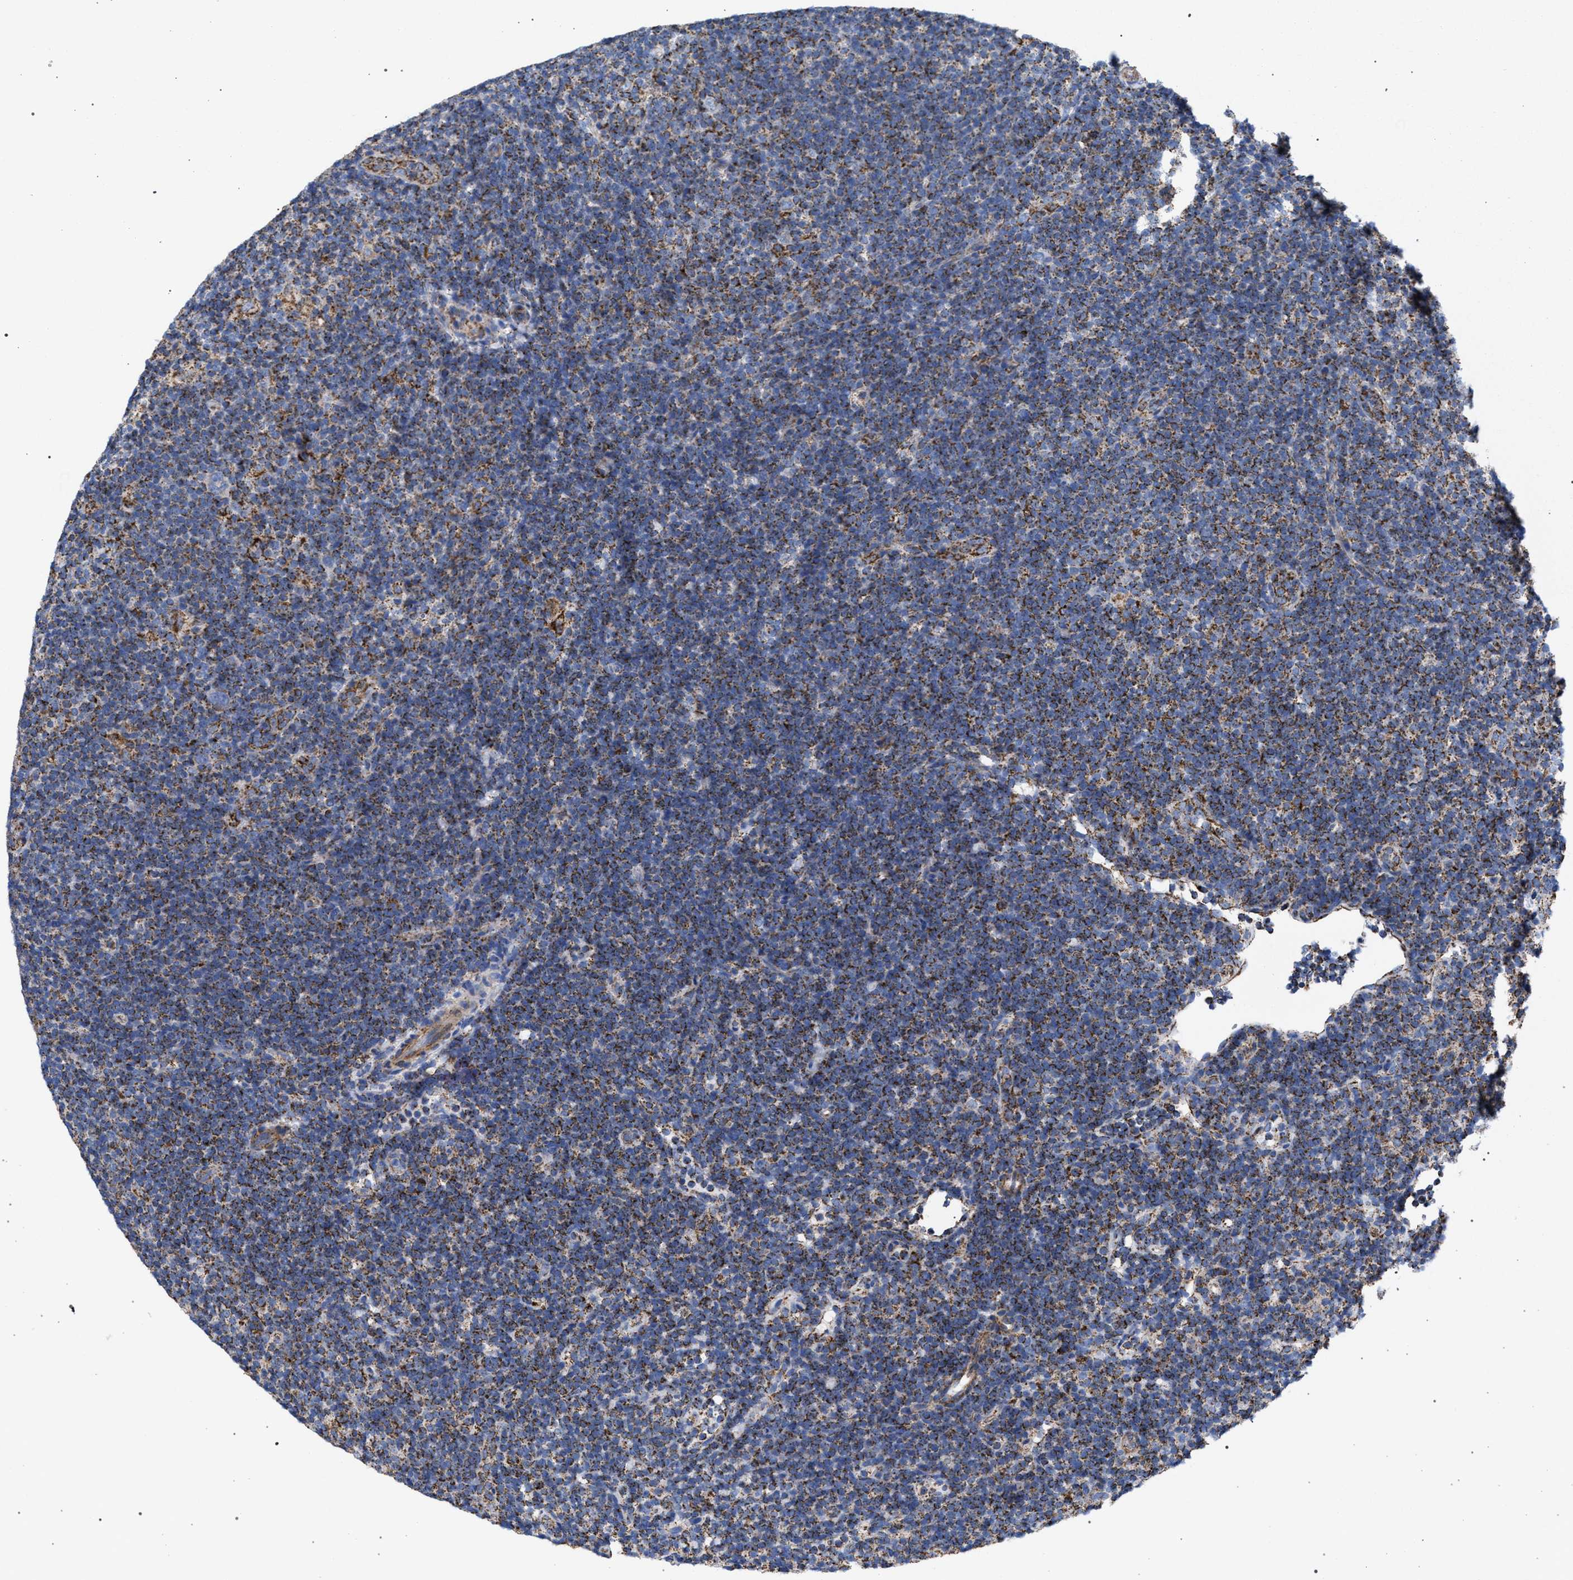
{"staining": {"intensity": "moderate", "quantity": "<25%", "location": "cytoplasmic/membranous"}, "tissue": "lymphoma", "cell_type": "Tumor cells", "image_type": "cancer", "snomed": [{"axis": "morphology", "description": "Hodgkin's disease, NOS"}, {"axis": "topography", "description": "Lymph node"}], "caption": "Immunohistochemical staining of human lymphoma displays moderate cytoplasmic/membranous protein positivity in approximately <25% of tumor cells. (Brightfield microscopy of DAB IHC at high magnification).", "gene": "ACADS", "patient": {"sex": "female", "age": 57}}